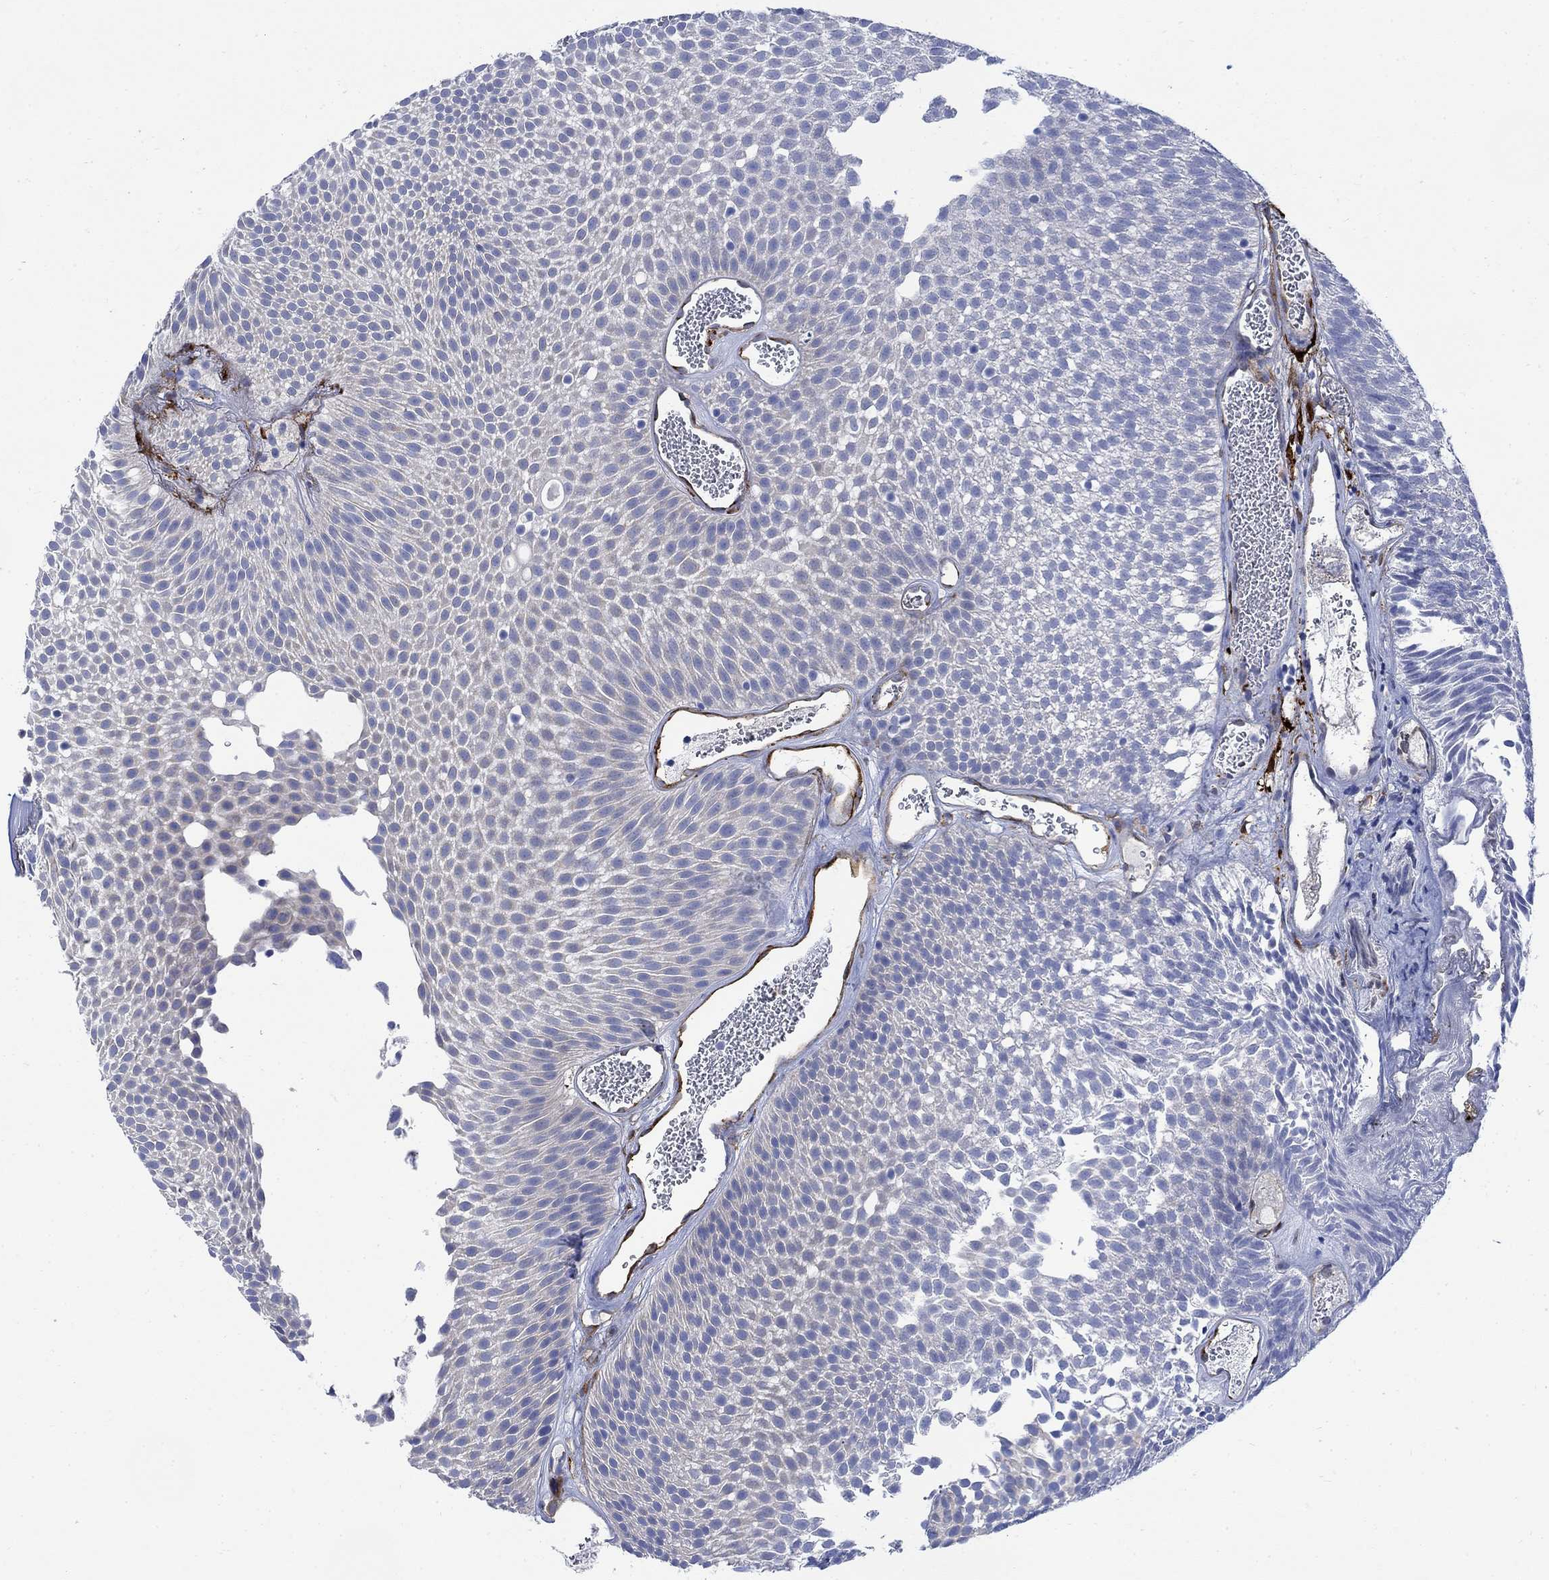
{"staining": {"intensity": "negative", "quantity": "none", "location": "none"}, "tissue": "urothelial cancer", "cell_type": "Tumor cells", "image_type": "cancer", "snomed": [{"axis": "morphology", "description": "Urothelial carcinoma, Low grade"}, {"axis": "topography", "description": "Urinary bladder"}], "caption": "An immunohistochemistry (IHC) histopathology image of urothelial carcinoma (low-grade) is shown. There is no staining in tumor cells of urothelial carcinoma (low-grade). The staining is performed using DAB (3,3'-diaminobenzidine) brown chromogen with nuclei counter-stained in using hematoxylin.", "gene": "TGM2", "patient": {"sex": "male", "age": 52}}